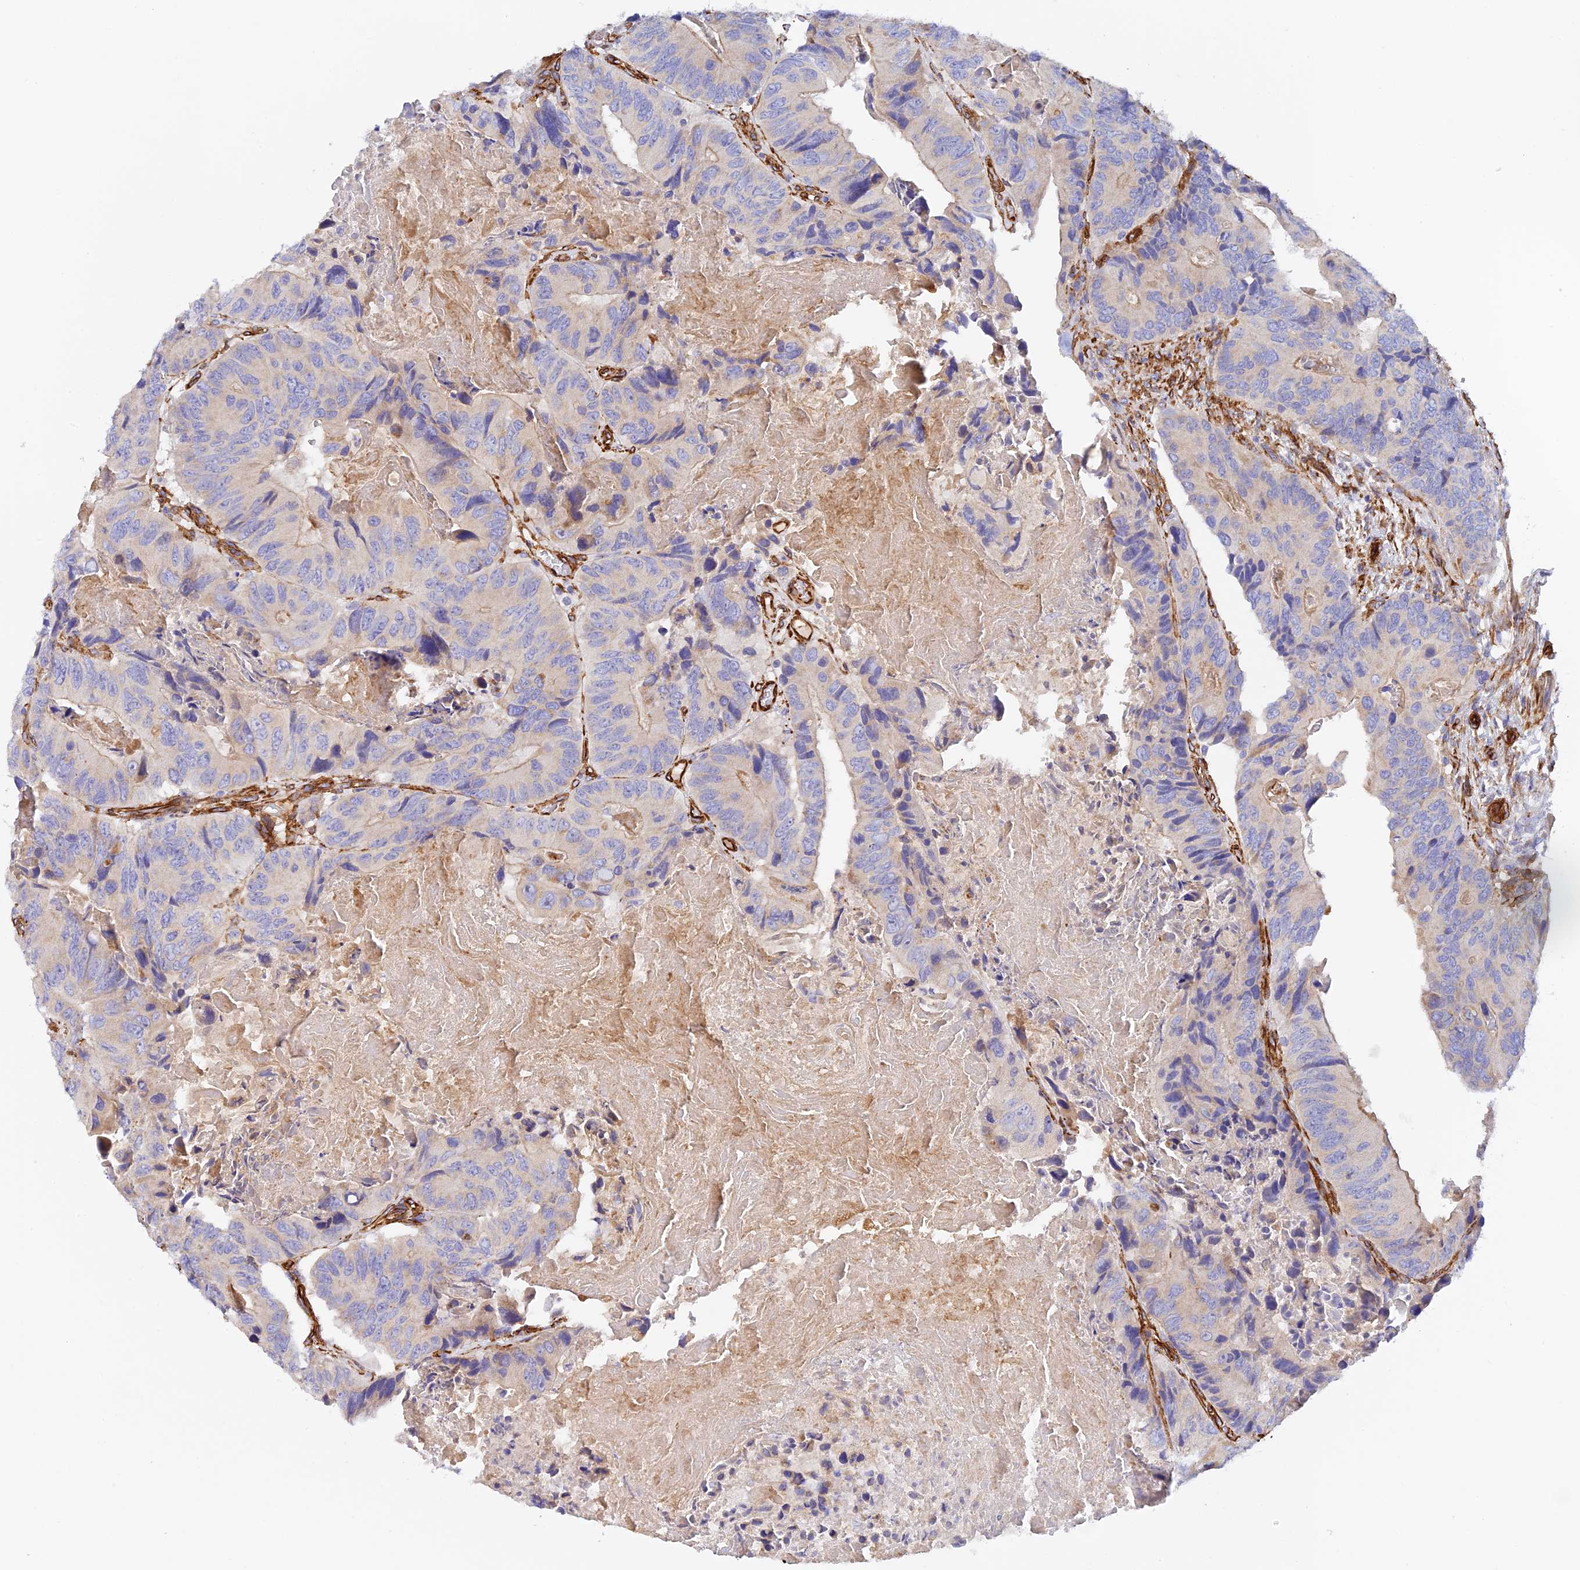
{"staining": {"intensity": "negative", "quantity": "none", "location": "none"}, "tissue": "colorectal cancer", "cell_type": "Tumor cells", "image_type": "cancer", "snomed": [{"axis": "morphology", "description": "Adenocarcinoma, NOS"}, {"axis": "topography", "description": "Colon"}], "caption": "Immunohistochemical staining of human colorectal cancer (adenocarcinoma) demonstrates no significant expression in tumor cells.", "gene": "MYO9A", "patient": {"sex": "male", "age": 84}}